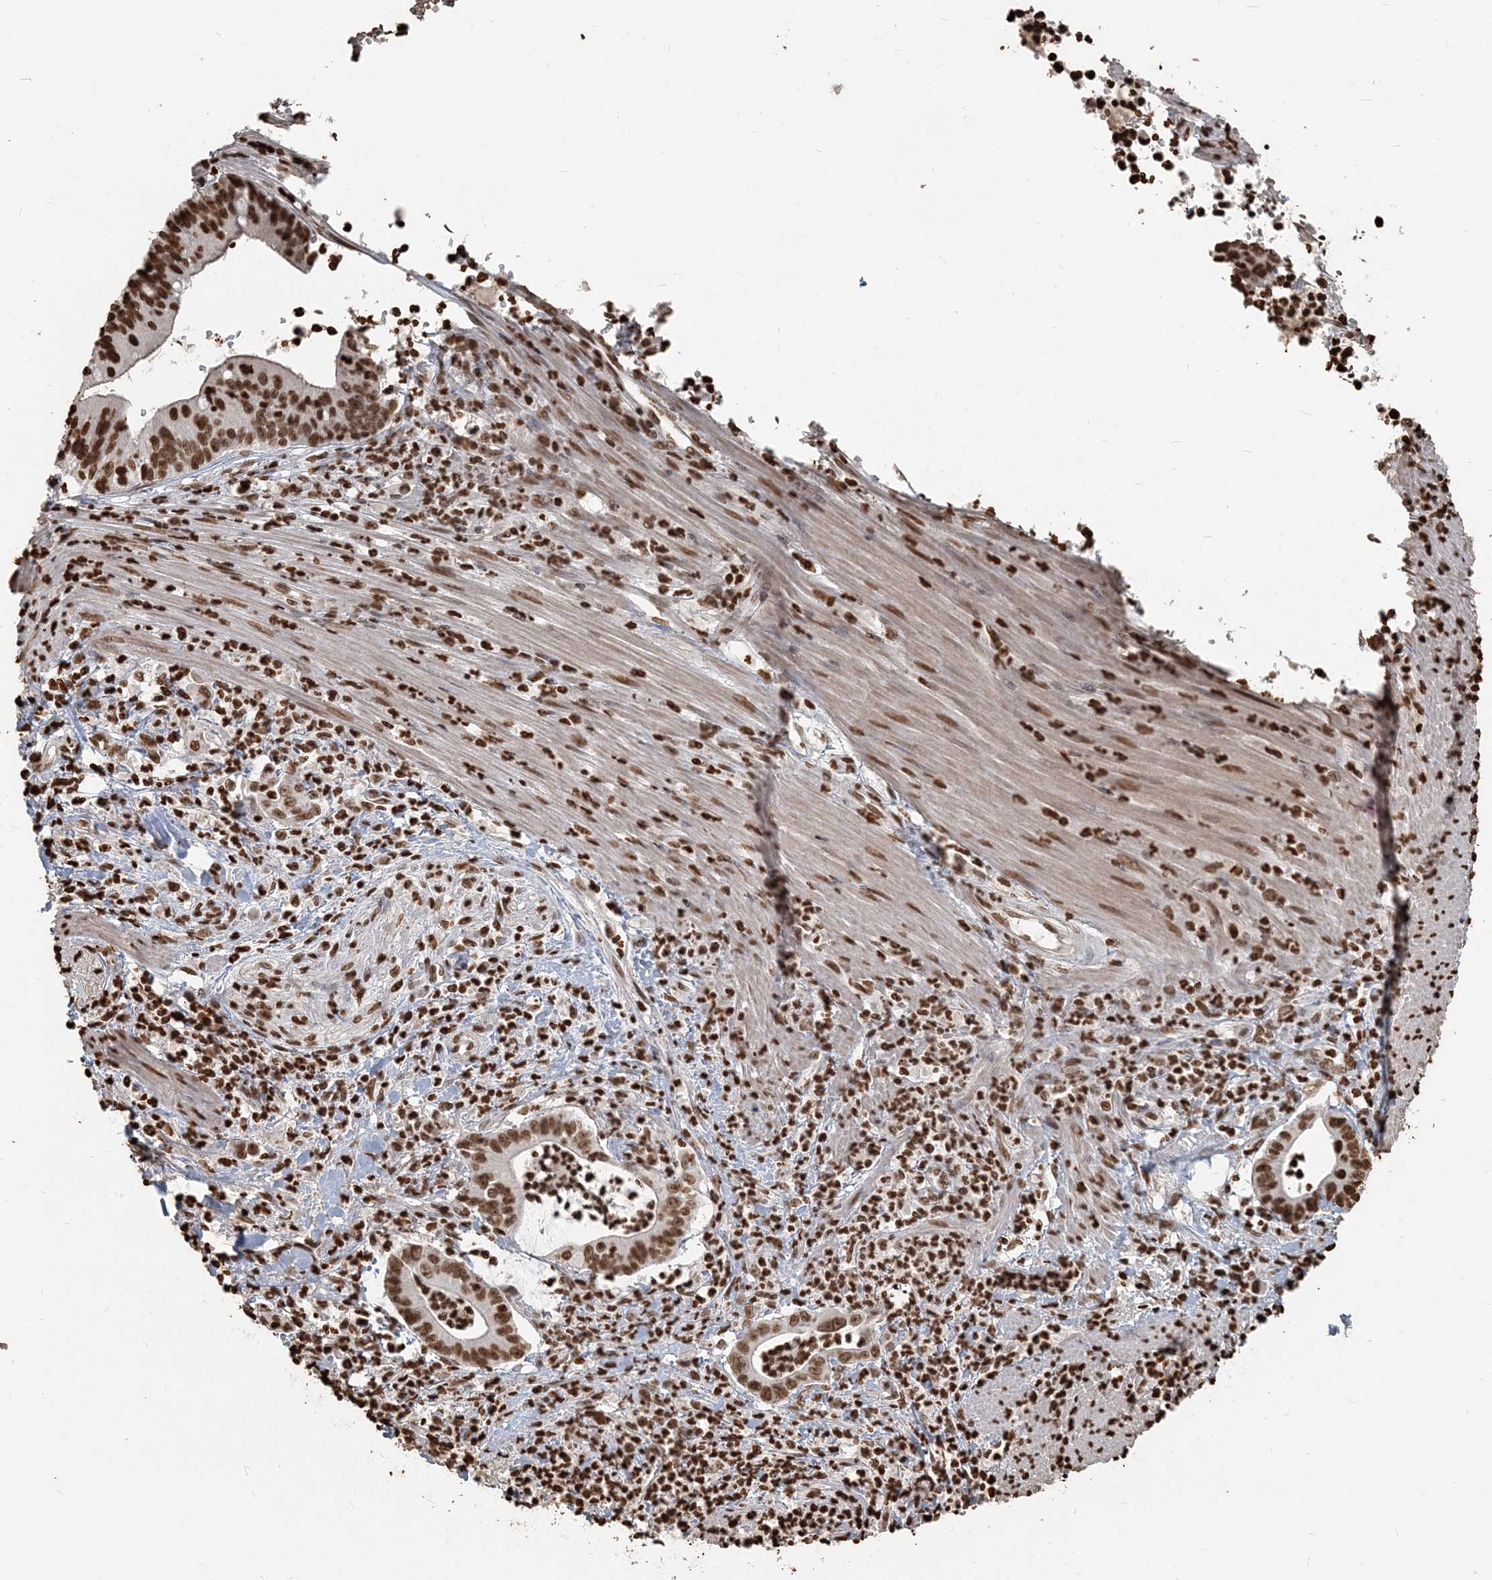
{"staining": {"intensity": "strong", "quantity": ">75%", "location": "nuclear"}, "tissue": "pancreatic cancer", "cell_type": "Tumor cells", "image_type": "cancer", "snomed": [{"axis": "morphology", "description": "Adenocarcinoma, NOS"}, {"axis": "topography", "description": "Pancreas"}], "caption": "Tumor cells reveal strong nuclear staining in approximately >75% of cells in pancreatic adenocarcinoma.", "gene": "H3-3B", "patient": {"sex": "male", "age": 69}}